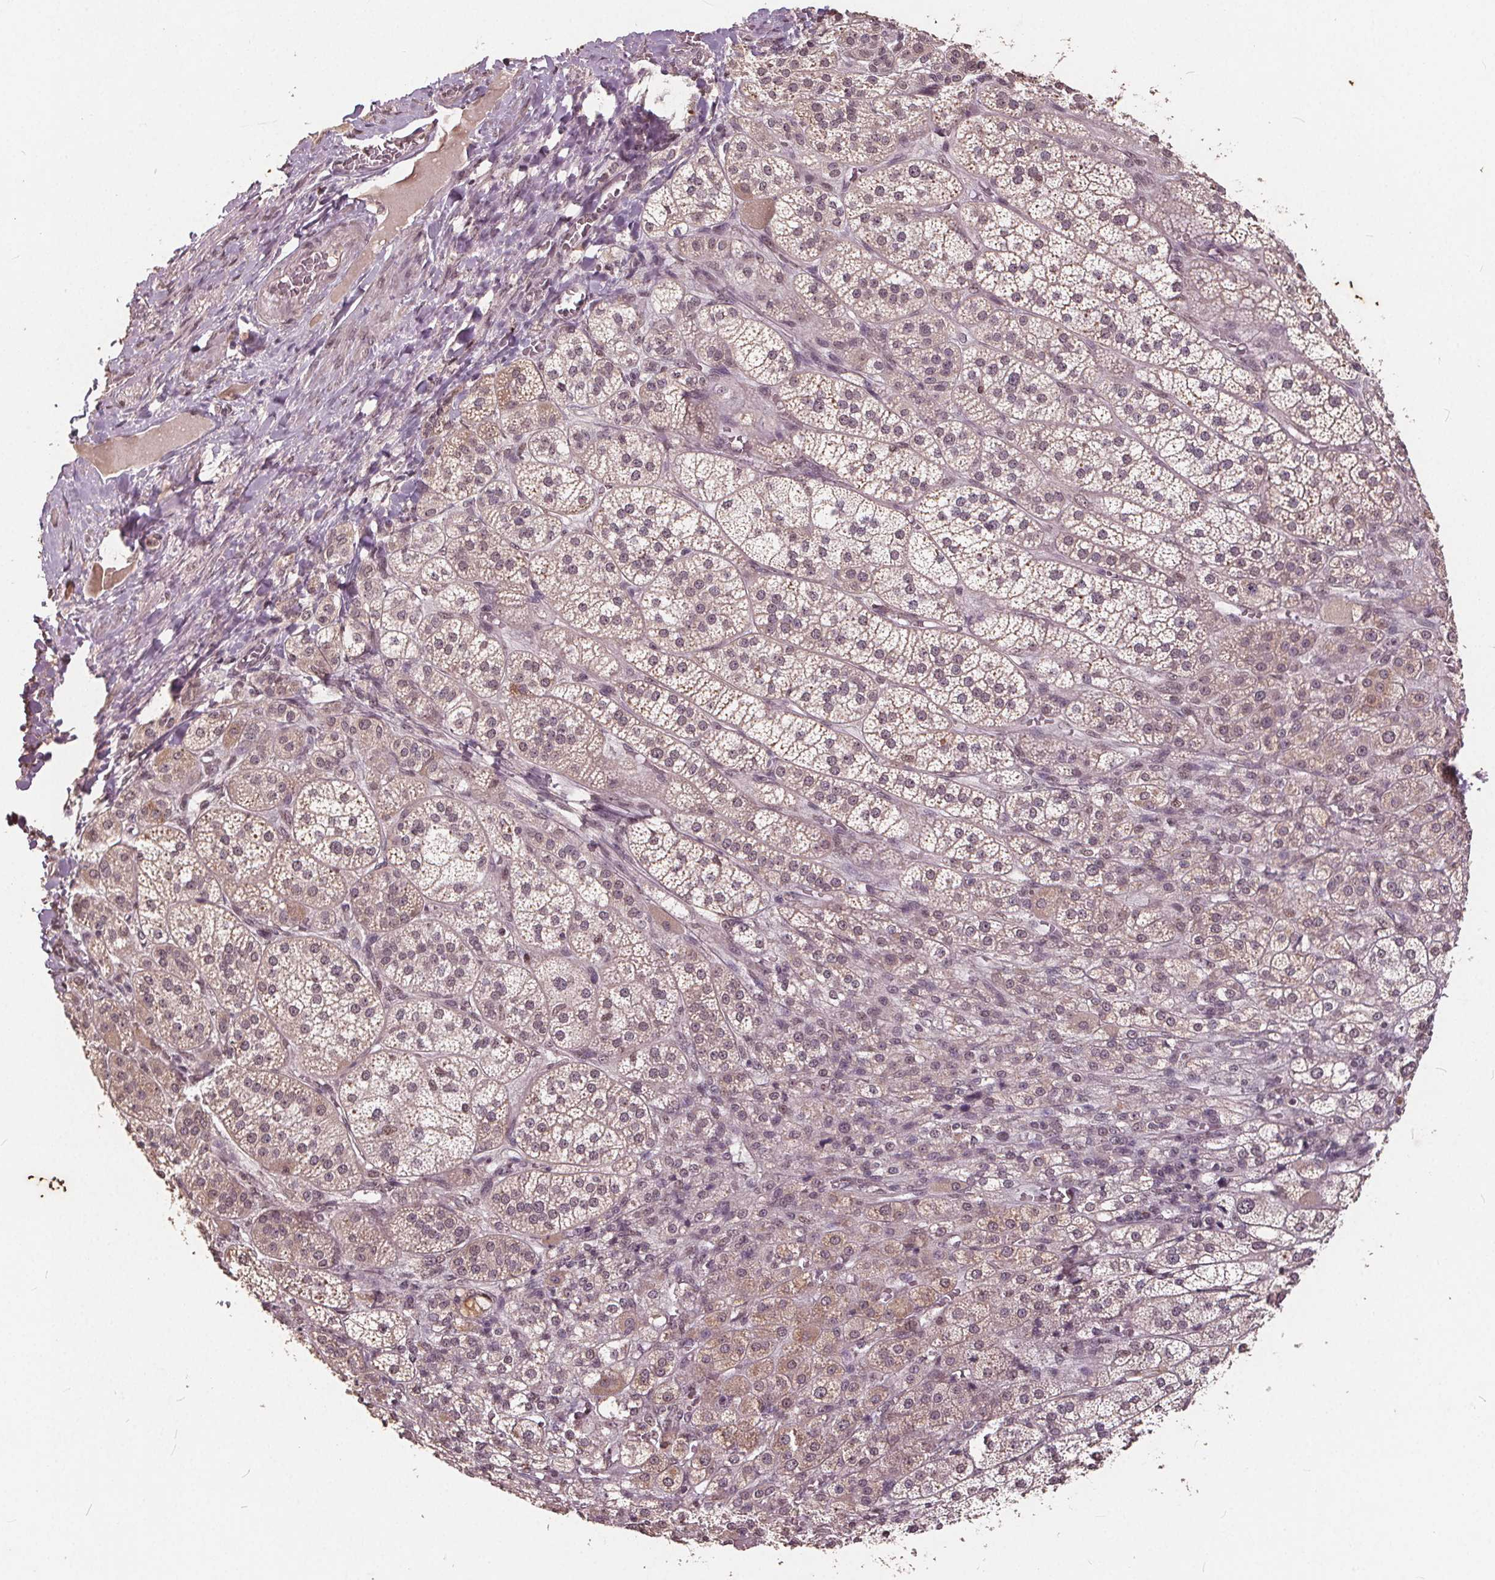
{"staining": {"intensity": "moderate", "quantity": "25%-75%", "location": "cytoplasmic/membranous,nuclear"}, "tissue": "adrenal gland", "cell_type": "Glandular cells", "image_type": "normal", "snomed": [{"axis": "morphology", "description": "Normal tissue, NOS"}, {"axis": "topography", "description": "Adrenal gland"}], "caption": "Protein analysis of benign adrenal gland demonstrates moderate cytoplasmic/membranous,nuclear positivity in approximately 25%-75% of glandular cells. Nuclei are stained in blue.", "gene": "DNMT3B", "patient": {"sex": "female", "age": 60}}